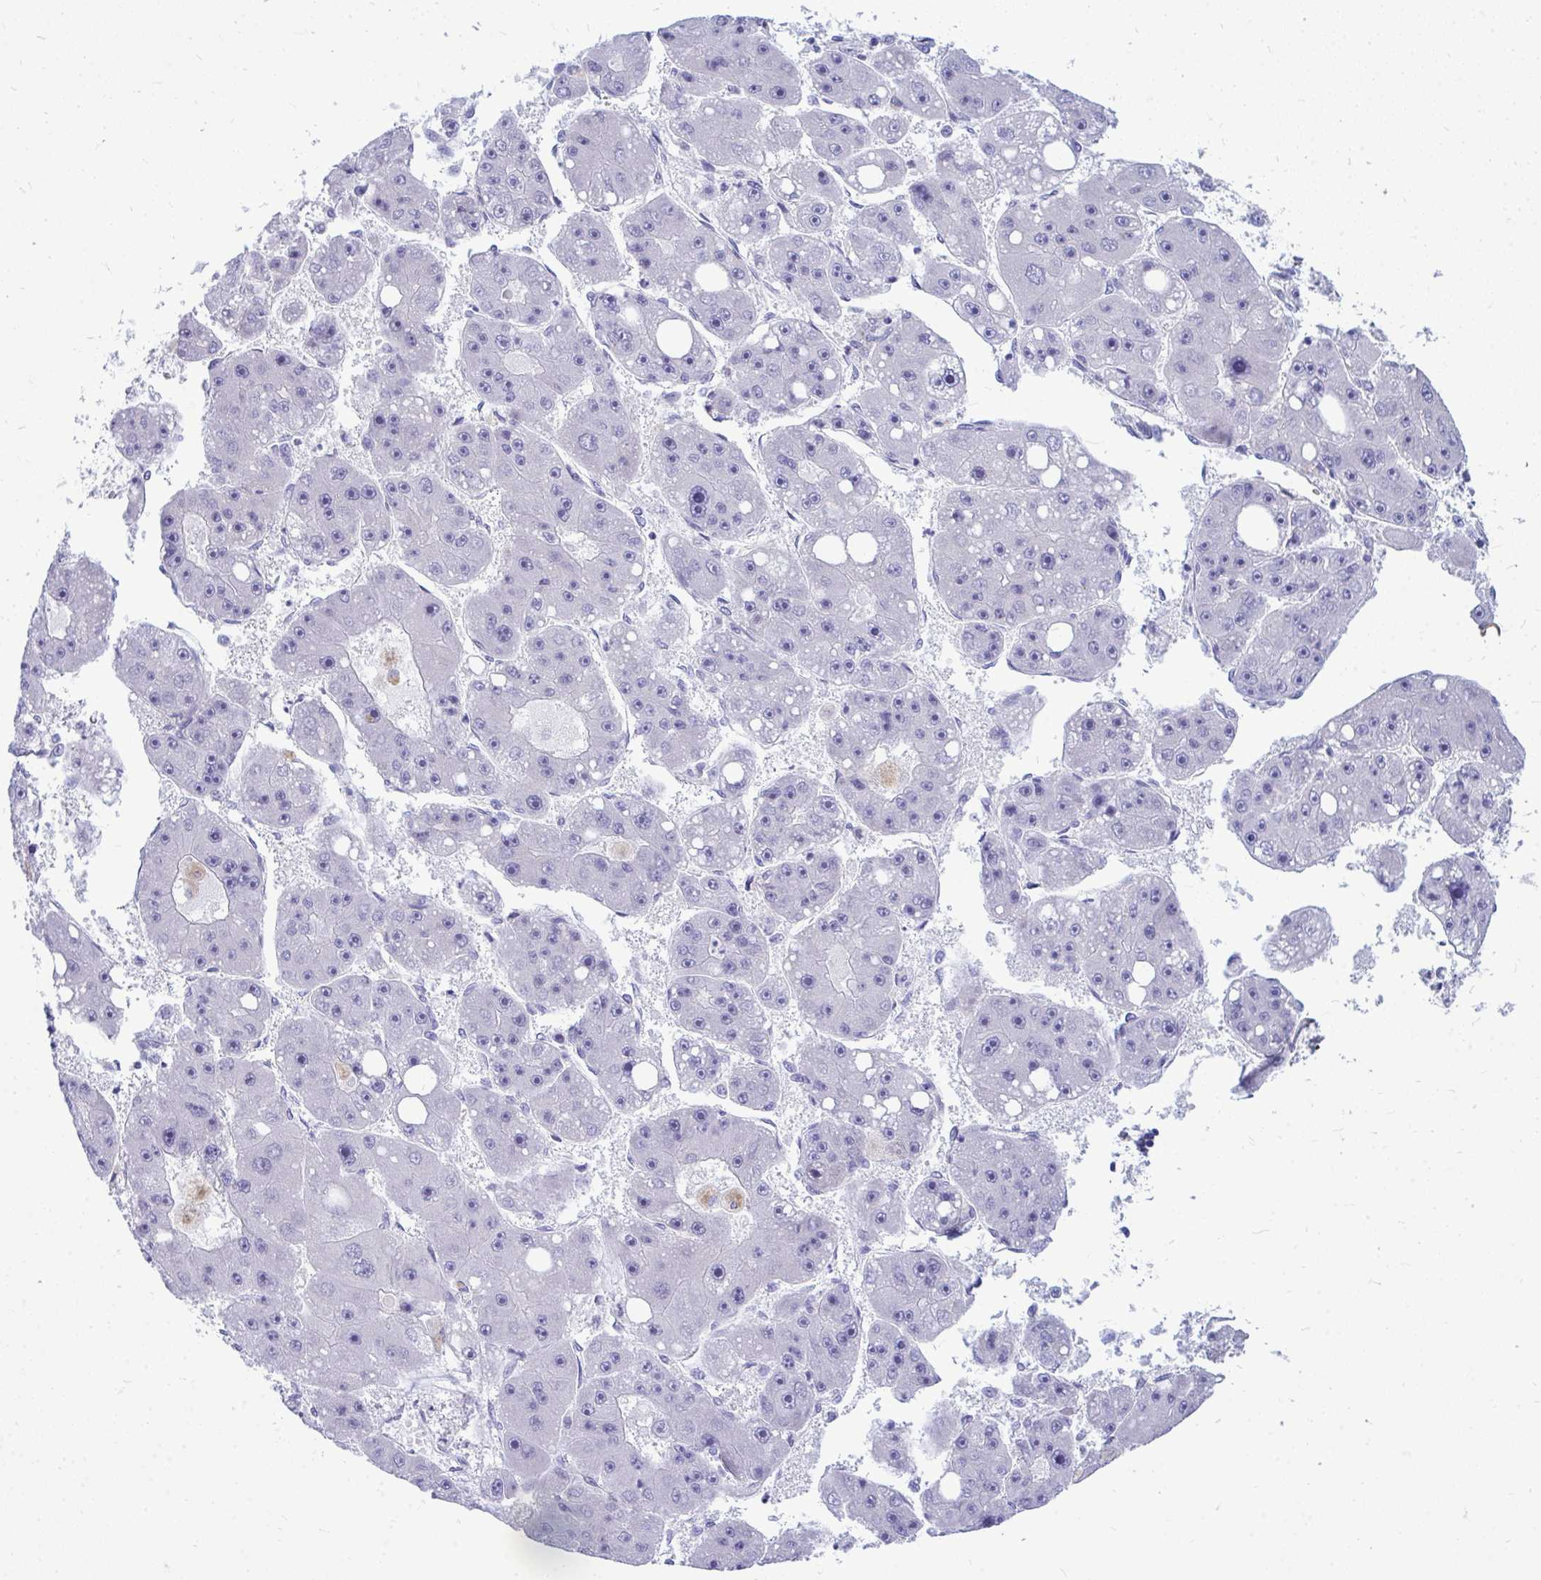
{"staining": {"intensity": "negative", "quantity": "none", "location": "none"}, "tissue": "liver cancer", "cell_type": "Tumor cells", "image_type": "cancer", "snomed": [{"axis": "morphology", "description": "Carcinoma, Hepatocellular, NOS"}, {"axis": "topography", "description": "Liver"}], "caption": "Image shows no significant protein staining in tumor cells of liver hepatocellular carcinoma.", "gene": "ZSCAN25", "patient": {"sex": "female", "age": 61}}